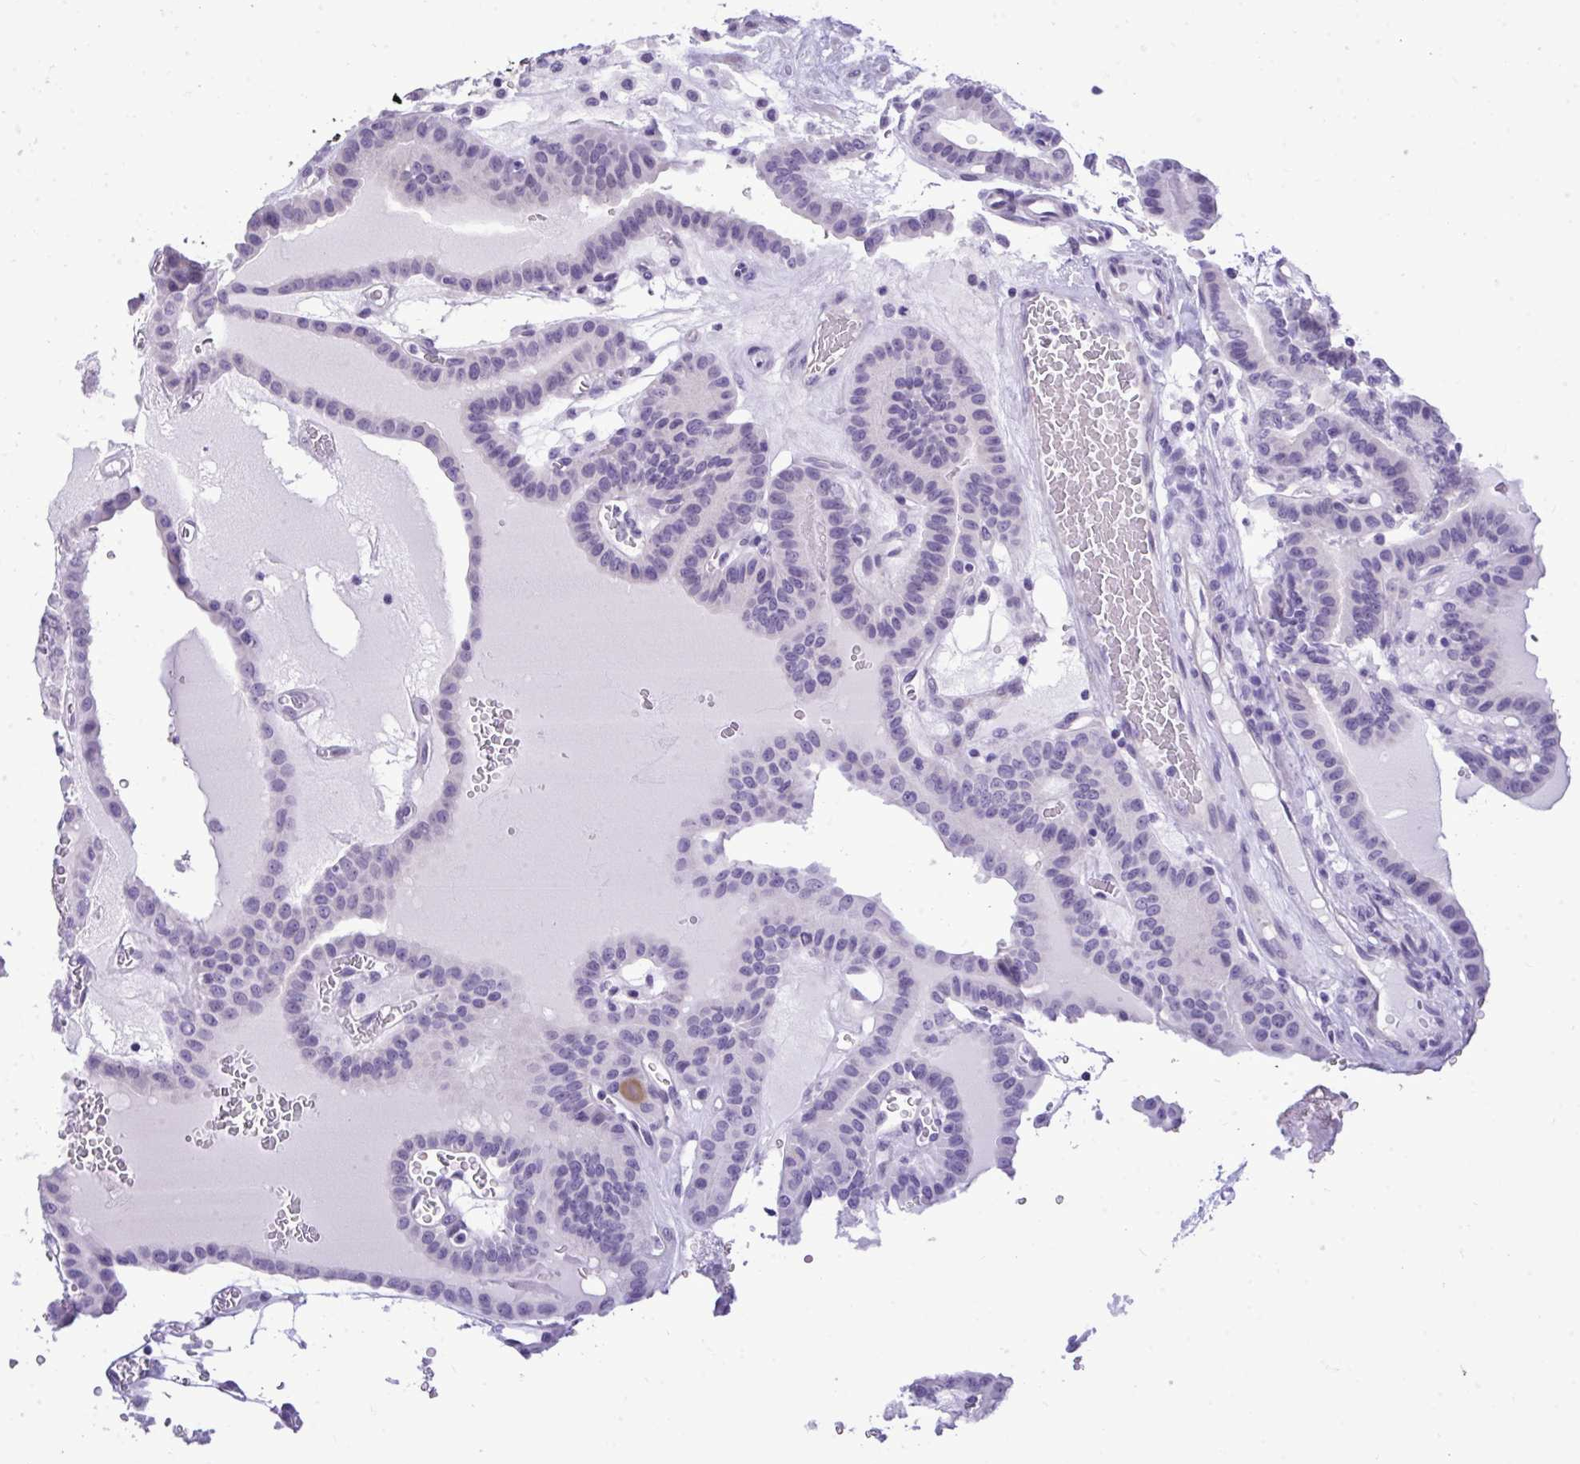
{"staining": {"intensity": "negative", "quantity": "none", "location": "none"}, "tissue": "thyroid cancer", "cell_type": "Tumor cells", "image_type": "cancer", "snomed": [{"axis": "morphology", "description": "Papillary adenocarcinoma, NOS"}, {"axis": "topography", "description": "Thyroid gland"}], "caption": "The immunohistochemistry (IHC) micrograph has no significant staining in tumor cells of thyroid cancer tissue.", "gene": "PRM2", "patient": {"sex": "male", "age": 87}}